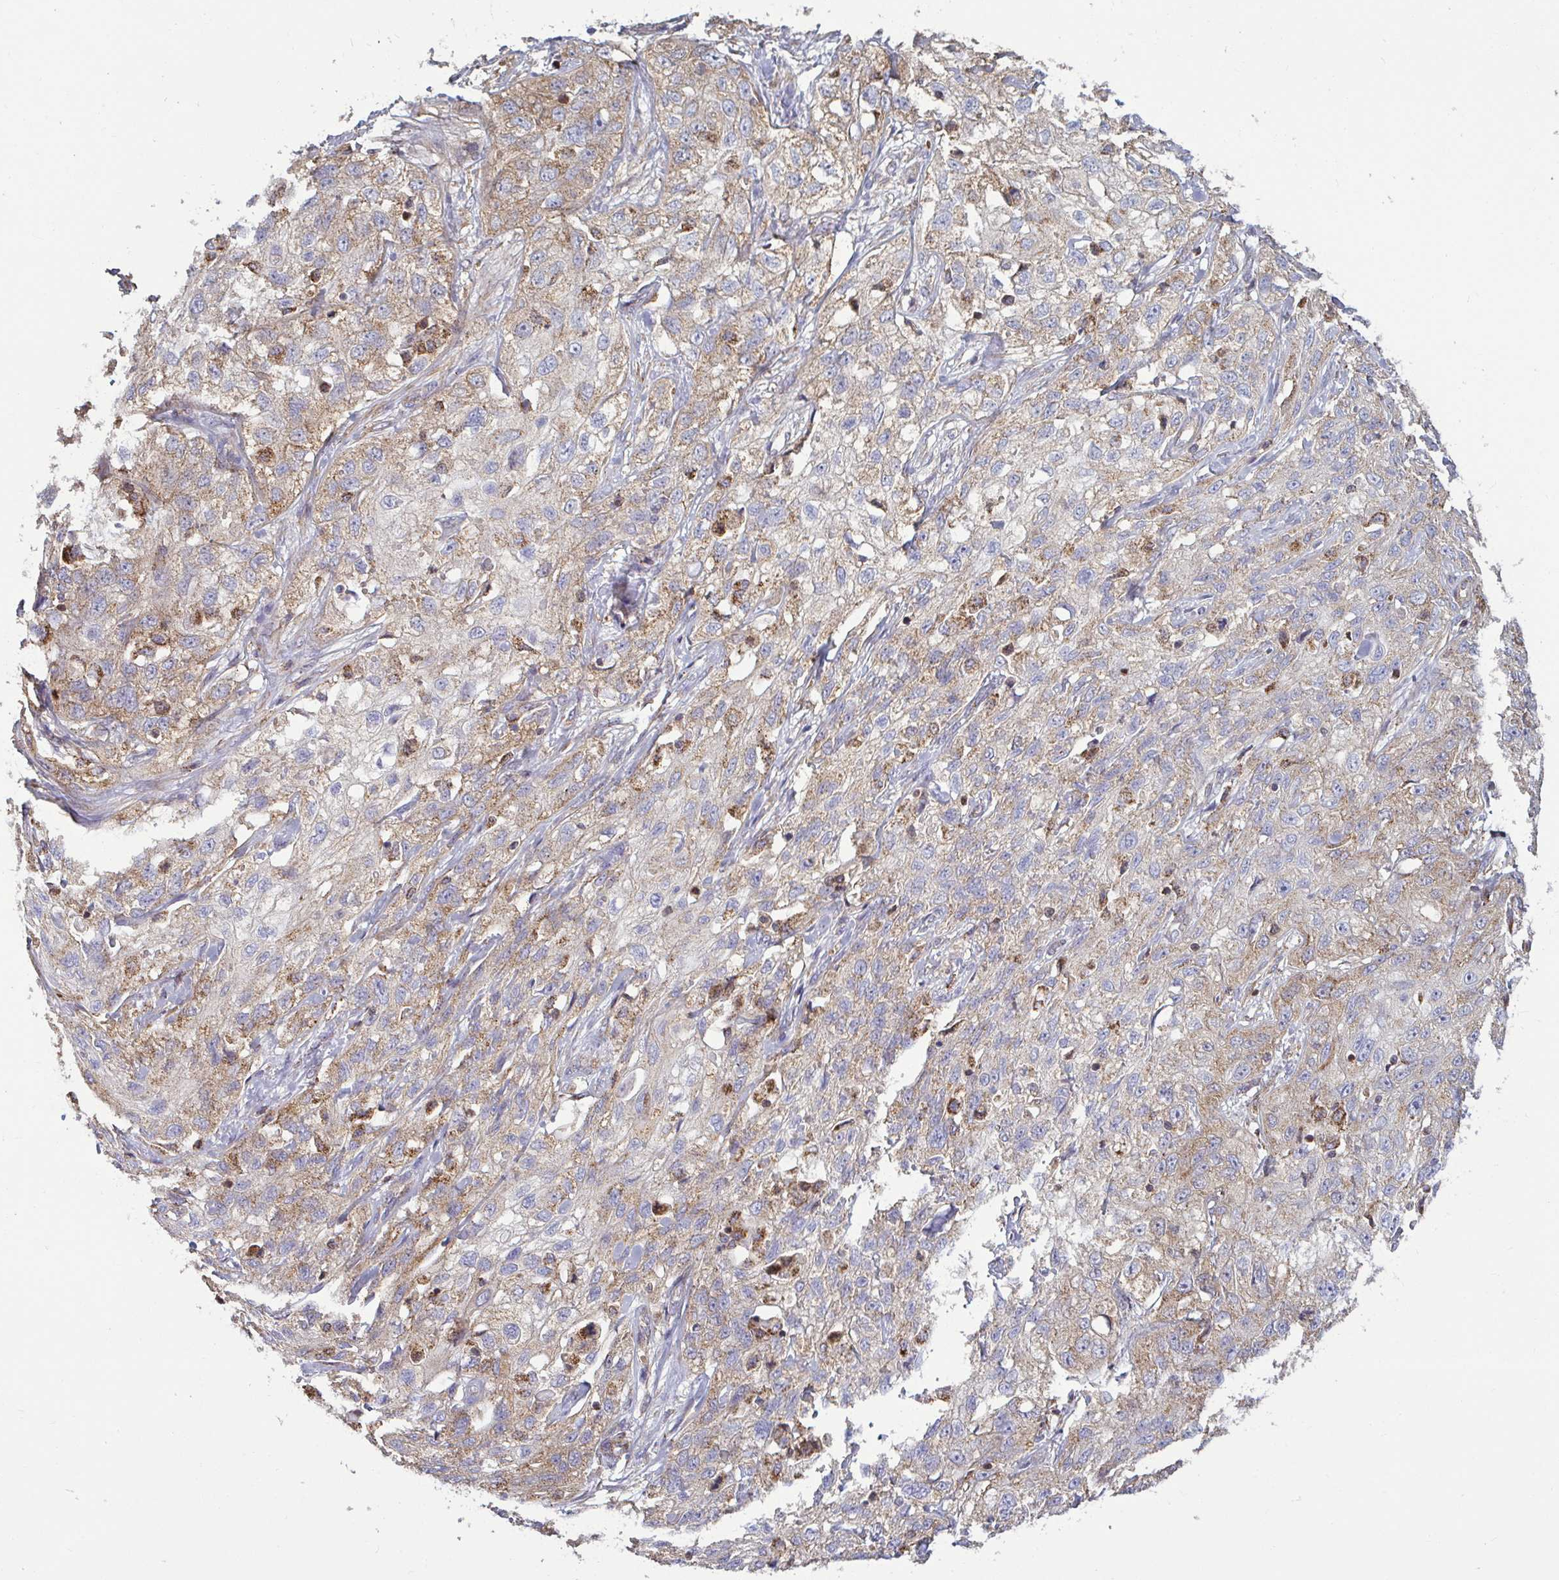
{"staining": {"intensity": "weak", "quantity": ">75%", "location": "cytoplasmic/membranous"}, "tissue": "skin cancer", "cell_type": "Tumor cells", "image_type": "cancer", "snomed": [{"axis": "morphology", "description": "Squamous cell carcinoma, NOS"}, {"axis": "topography", "description": "Skin"}, {"axis": "topography", "description": "Vulva"}], "caption": "Protein staining of squamous cell carcinoma (skin) tissue shows weak cytoplasmic/membranous staining in approximately >75% of tumor cells.", "gene": "SPRY1", "patient": {"sex": "female", "age": 86}}